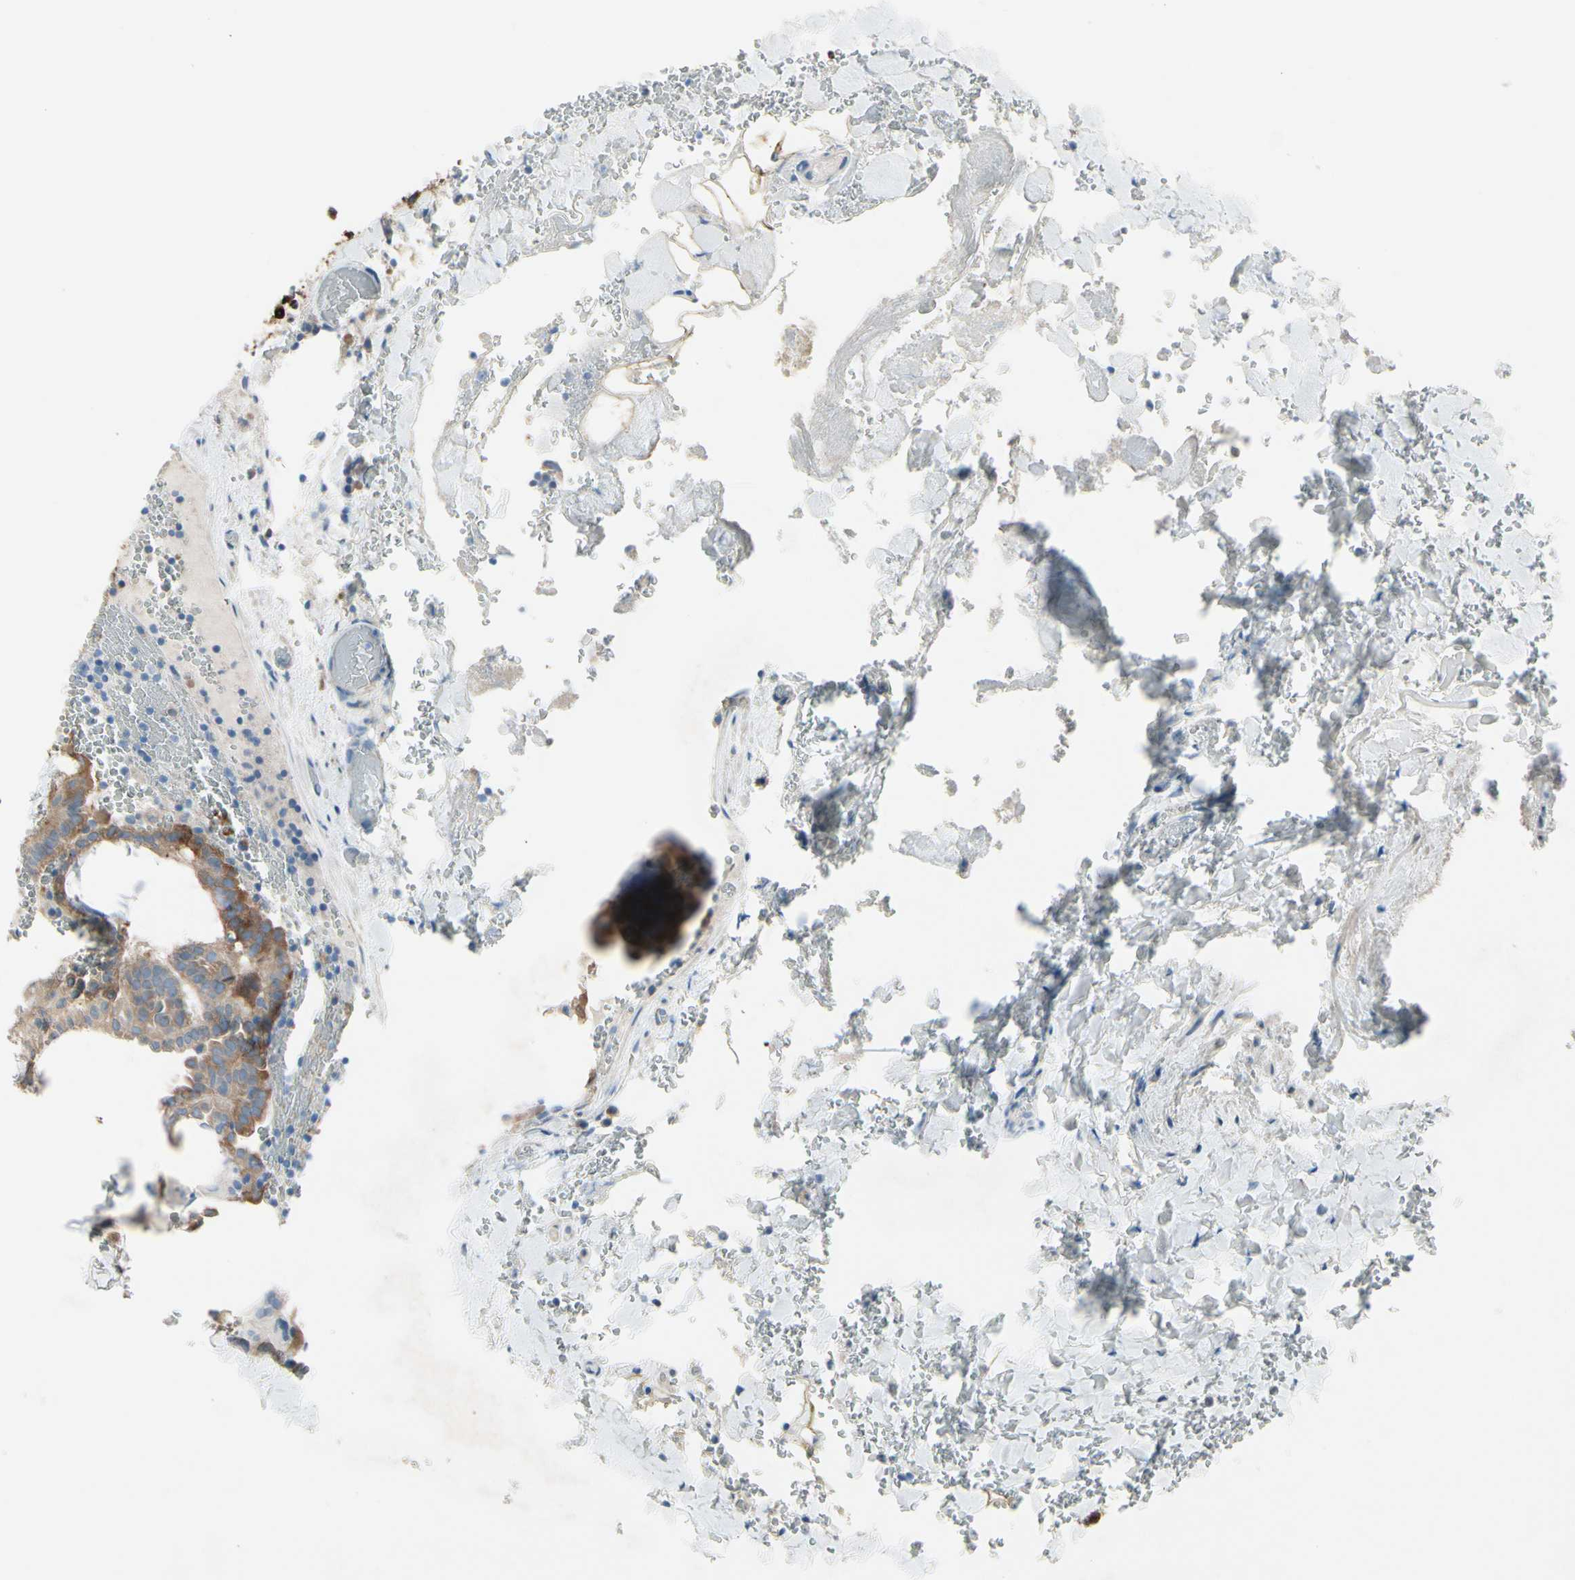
{"staining": {"intensity": "moderate", "quantity": ">75%", "location": "cytoplasmic/membranous"}, "tissue": "thyroid cancer", "cell_type": "Tumor cells", "image_type": "cancer", "snomed": [{"axis": "morphology", "description": "Normal tissue, NOS"}, {"axis": "morphology", "description": "Papillary adenocarcinoma, NOS"}, {"axis": "topography", "description": "Thyroid gland"}], "caption": "Approximately >75% of tumor cells in papillary adenocarcinoma (thyroid) show moderate cytoplasmic/membranous protein staining as visualized by brown immunohistochemical staining.", "gene": "MAP2", "patient": {"sex": "female", "age": 30}}